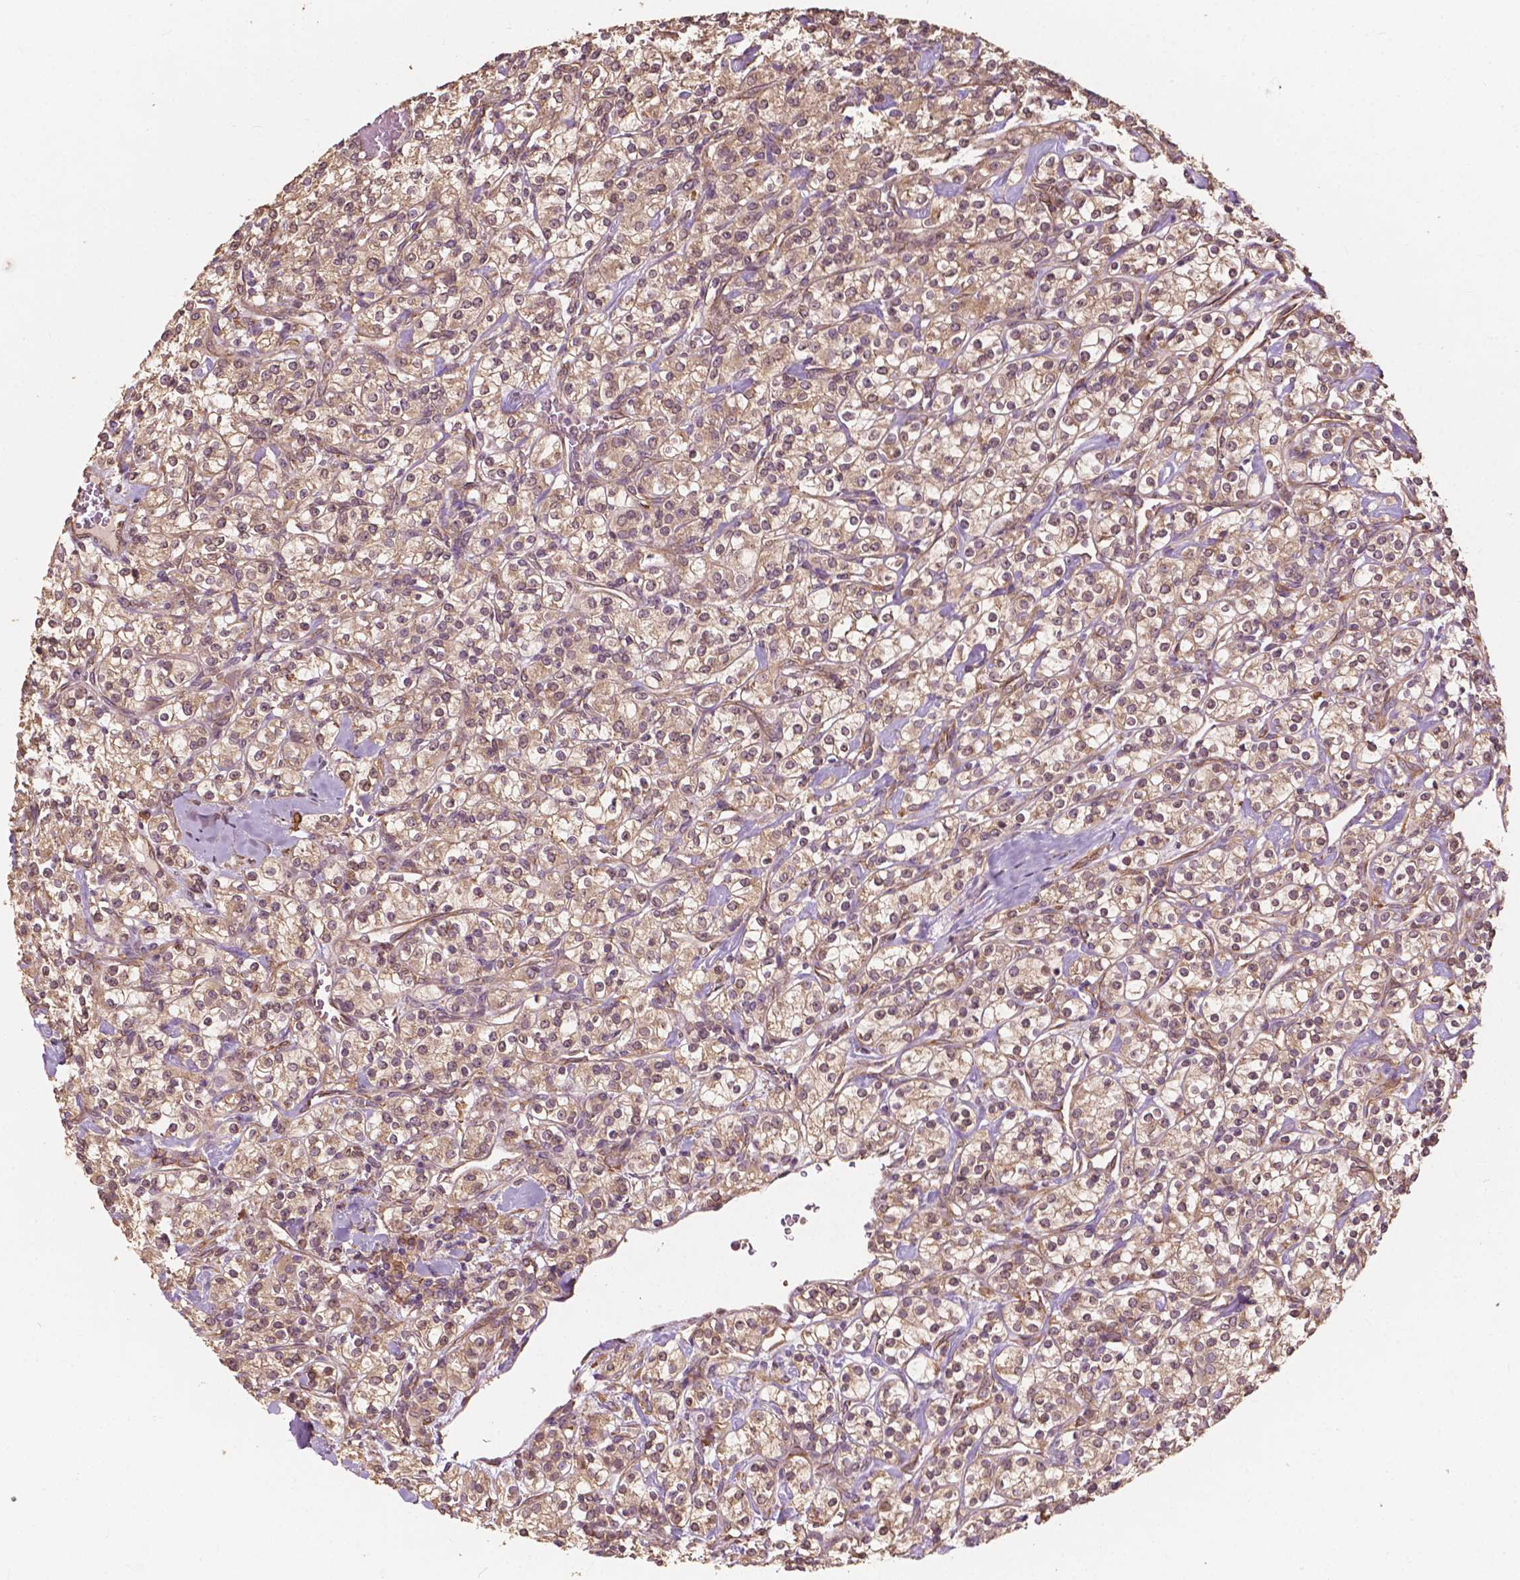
{"staining": {"intensity": "weak", "quantity": ">75%", "location": "cytoplasmic/membranous,nuclear"}, "tissue": "renal cancer", "cell_type": "Tumor cells", "image_type": "cancer", "snomed": [{"axis": "morphology", "description": "Adenocarcinoma, NOS"}, {"axis": "topography", "description": "Kidney"}], "caption": "Approximately >75% of tumor cells in renal adenocarcinoma display weak cytoplasmic/membranous and nuclear protein expression as visualized by brown immunohistochemical staining.", "gene": "G3BP1", "patient": {"sex": "male", "age": 77}}